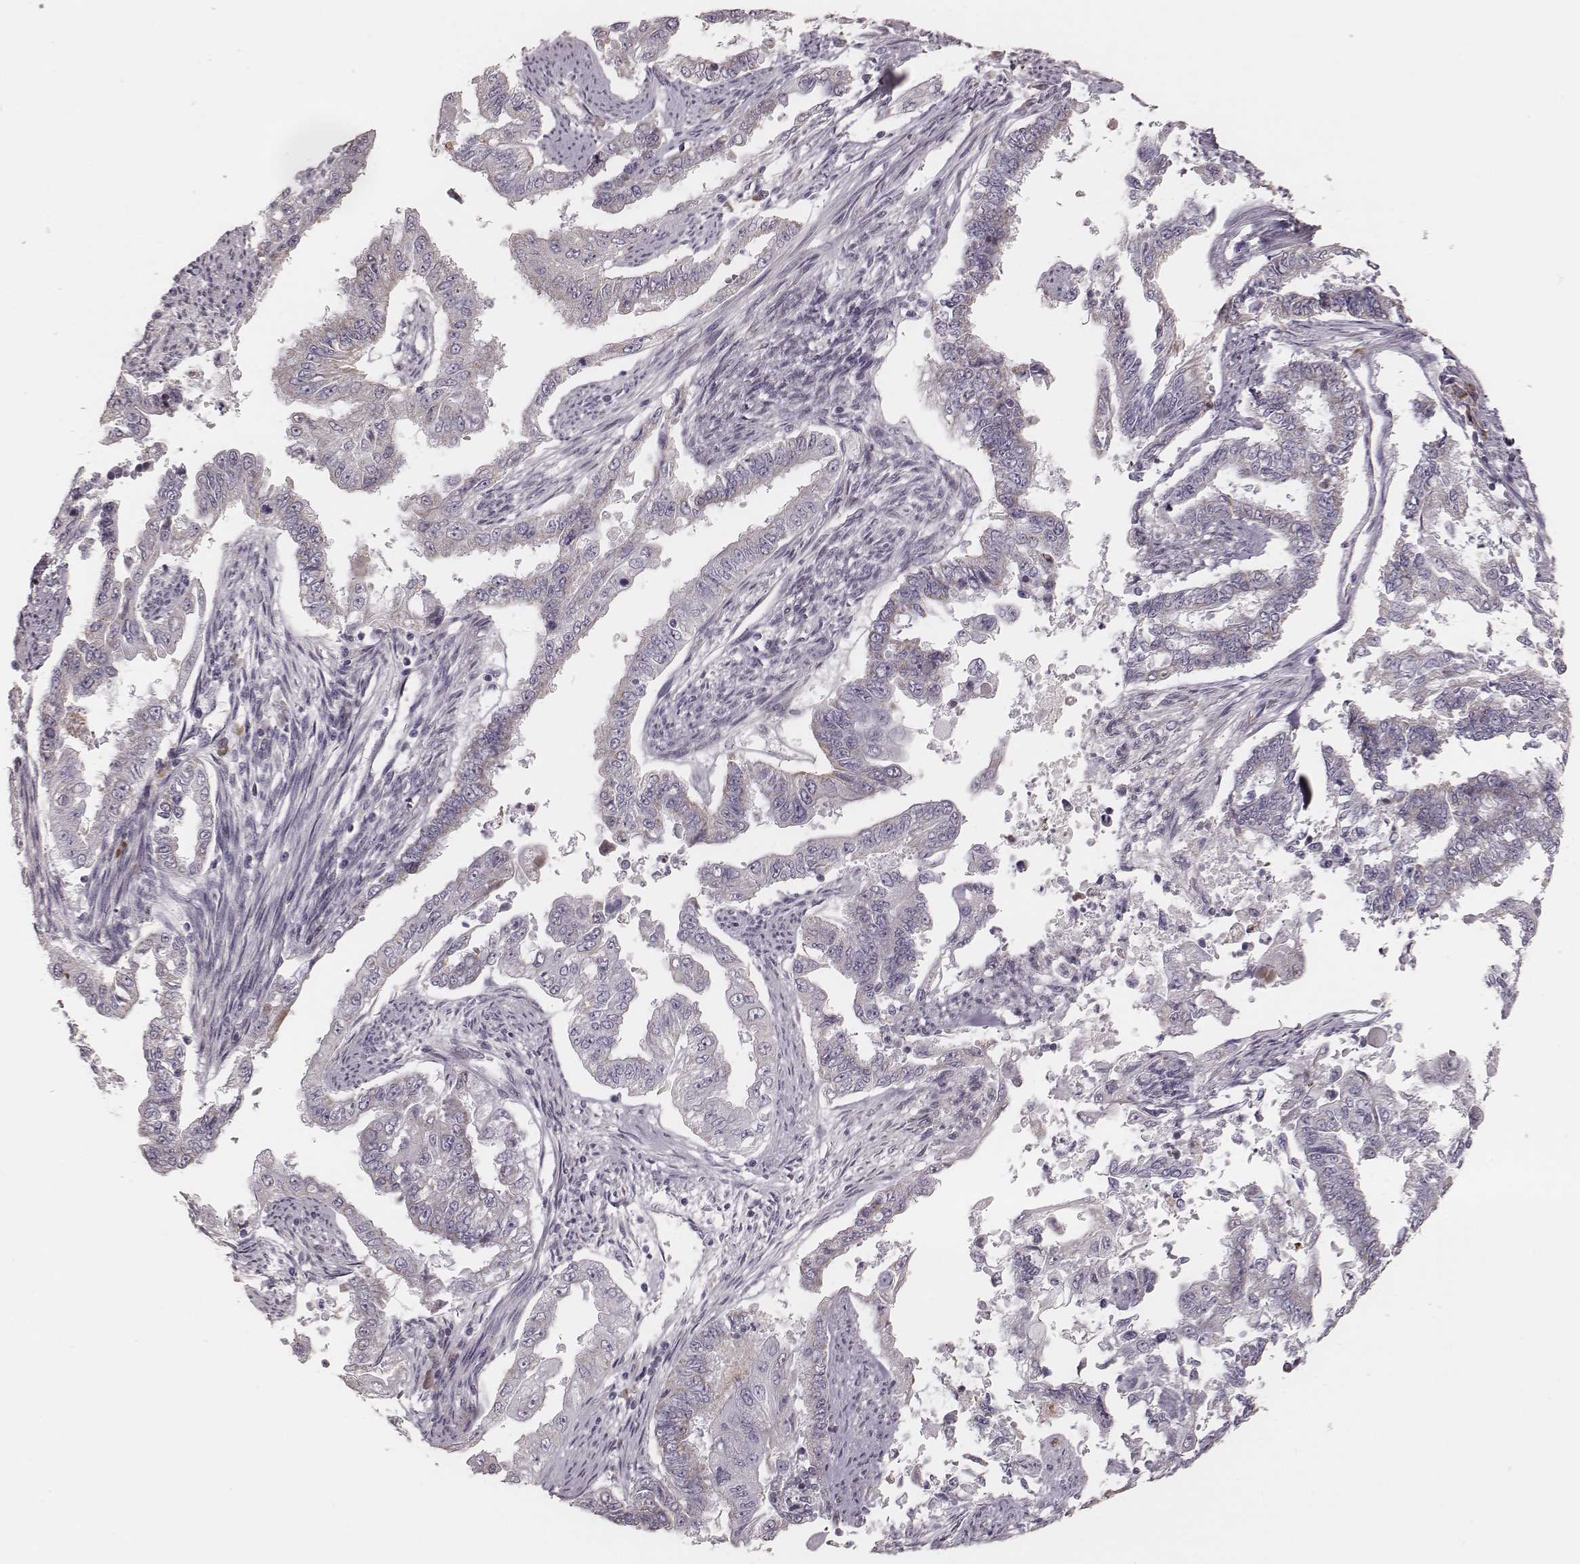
{"staining": {"intensity": "negative", "quantity": "none", "location": "none"}, "tissue": "endometrial cancer", "cell_type": "Tumor cells", "image_type": "cancer", "snomed": [{"axis": "morphology", "description": "Adenocarcinoma, NOS"}, {"axis": "topography", "description": "Uterus"}], "caption": "Immunohistochemical staining of human endometrial cancer displays no significant positivity in tumor cells. (DAB (3,3'-diaminobenzidine) immunohistochemistry visualized using brightfield microscopy, high magnification).", "gene": "KIF5C", "patient": {"sex": "female", "age": 59}}